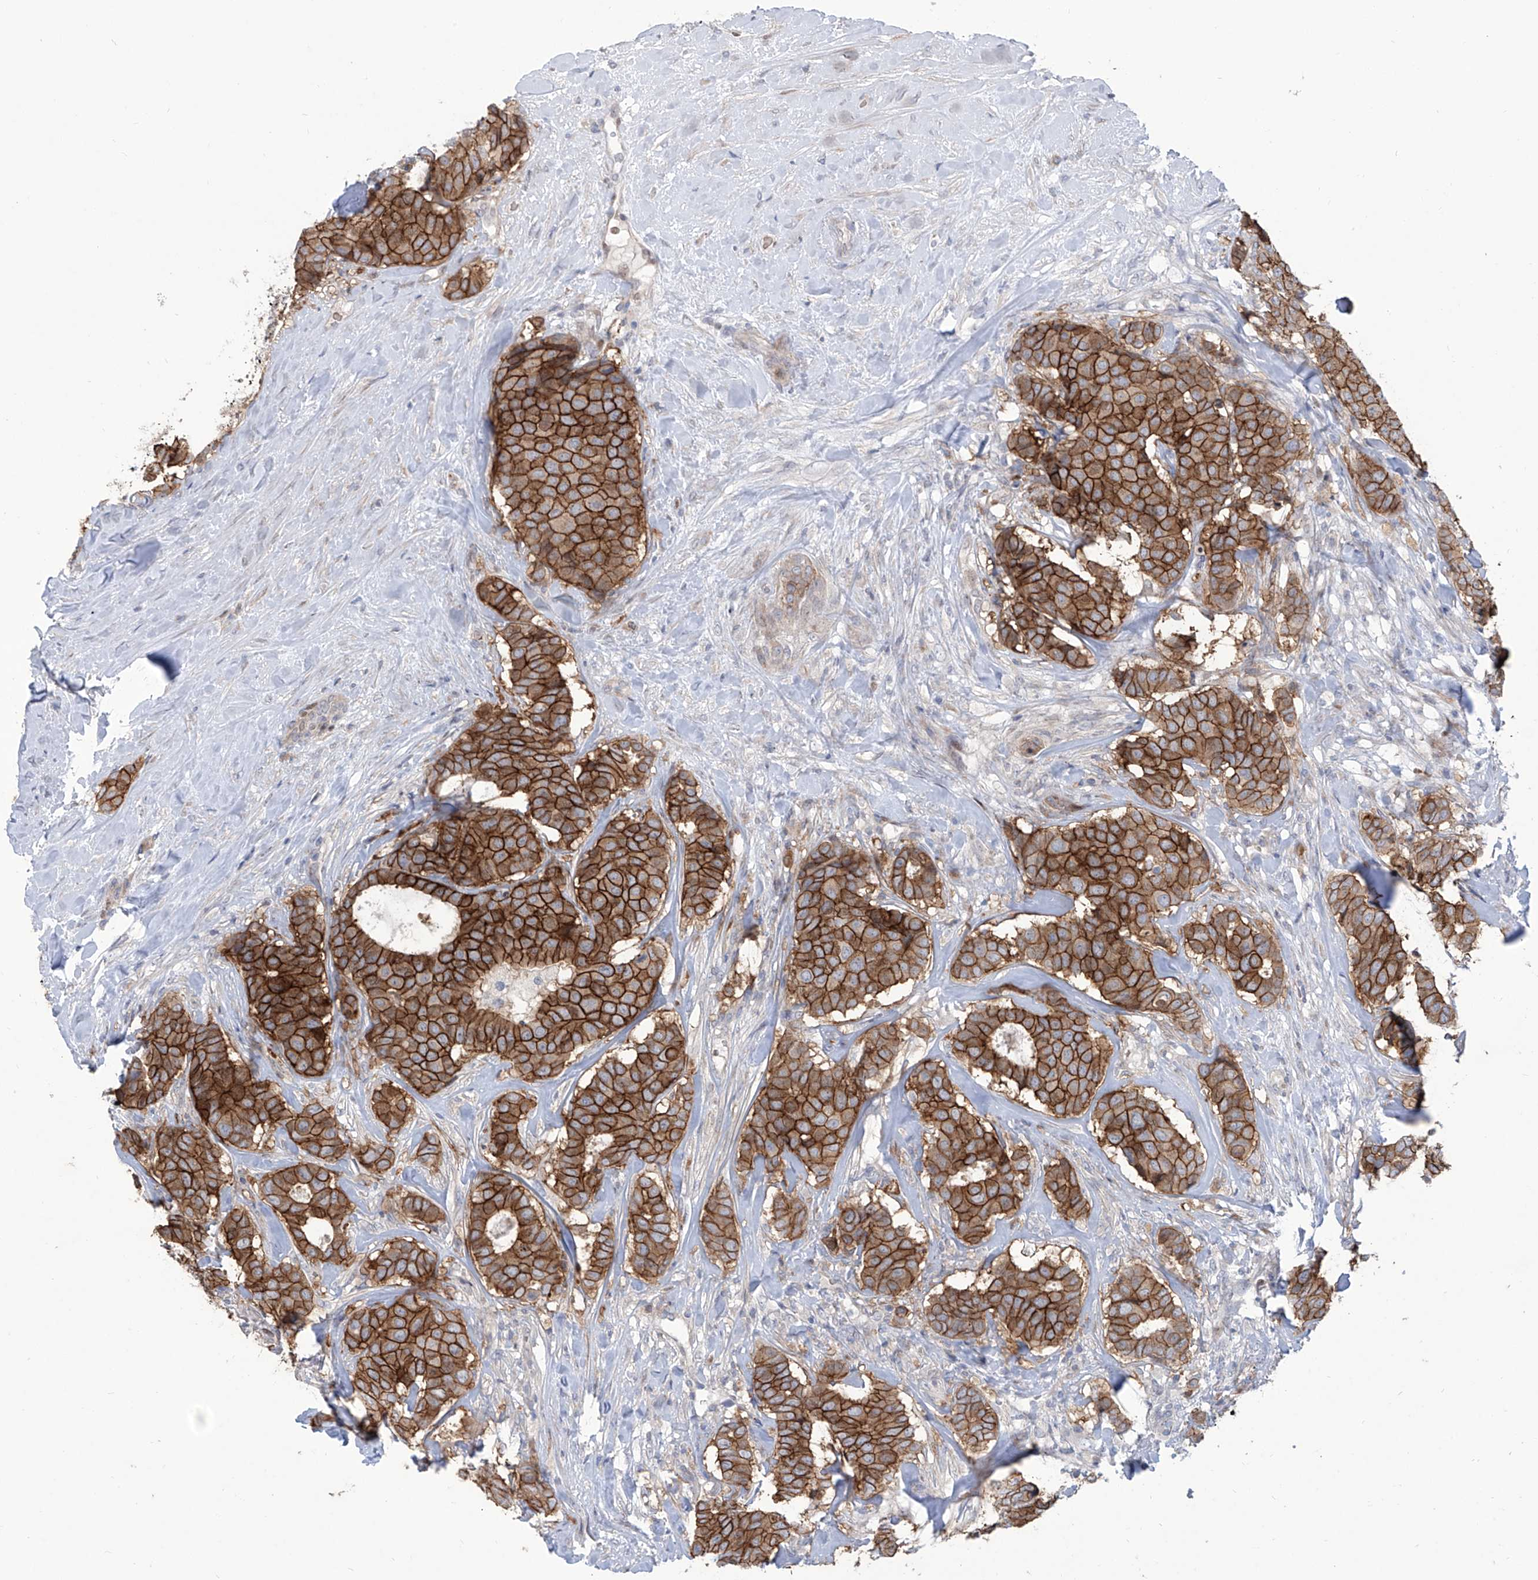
{"staining": {"intensity": "strong", "quantity": ">75%", "location": "cytoplasmic/membranous"}, "tissue": "breast cancer", "cell_type": "Tumor cells", "image_type": "cancer", "snomed": [{"axis": "morphology", "description": "Duct carcinoma"}, {"axis": "topography", "description": "Breast"}], "caption": "Brown immunohistochemical staining in breast invasive ductal carcinoma demonstrates strong cytoplasmic/membranous positivity in about >75% of tumor cells.", "gene": "LRRC1", "patient": {"sex": "female", "age": 75}}